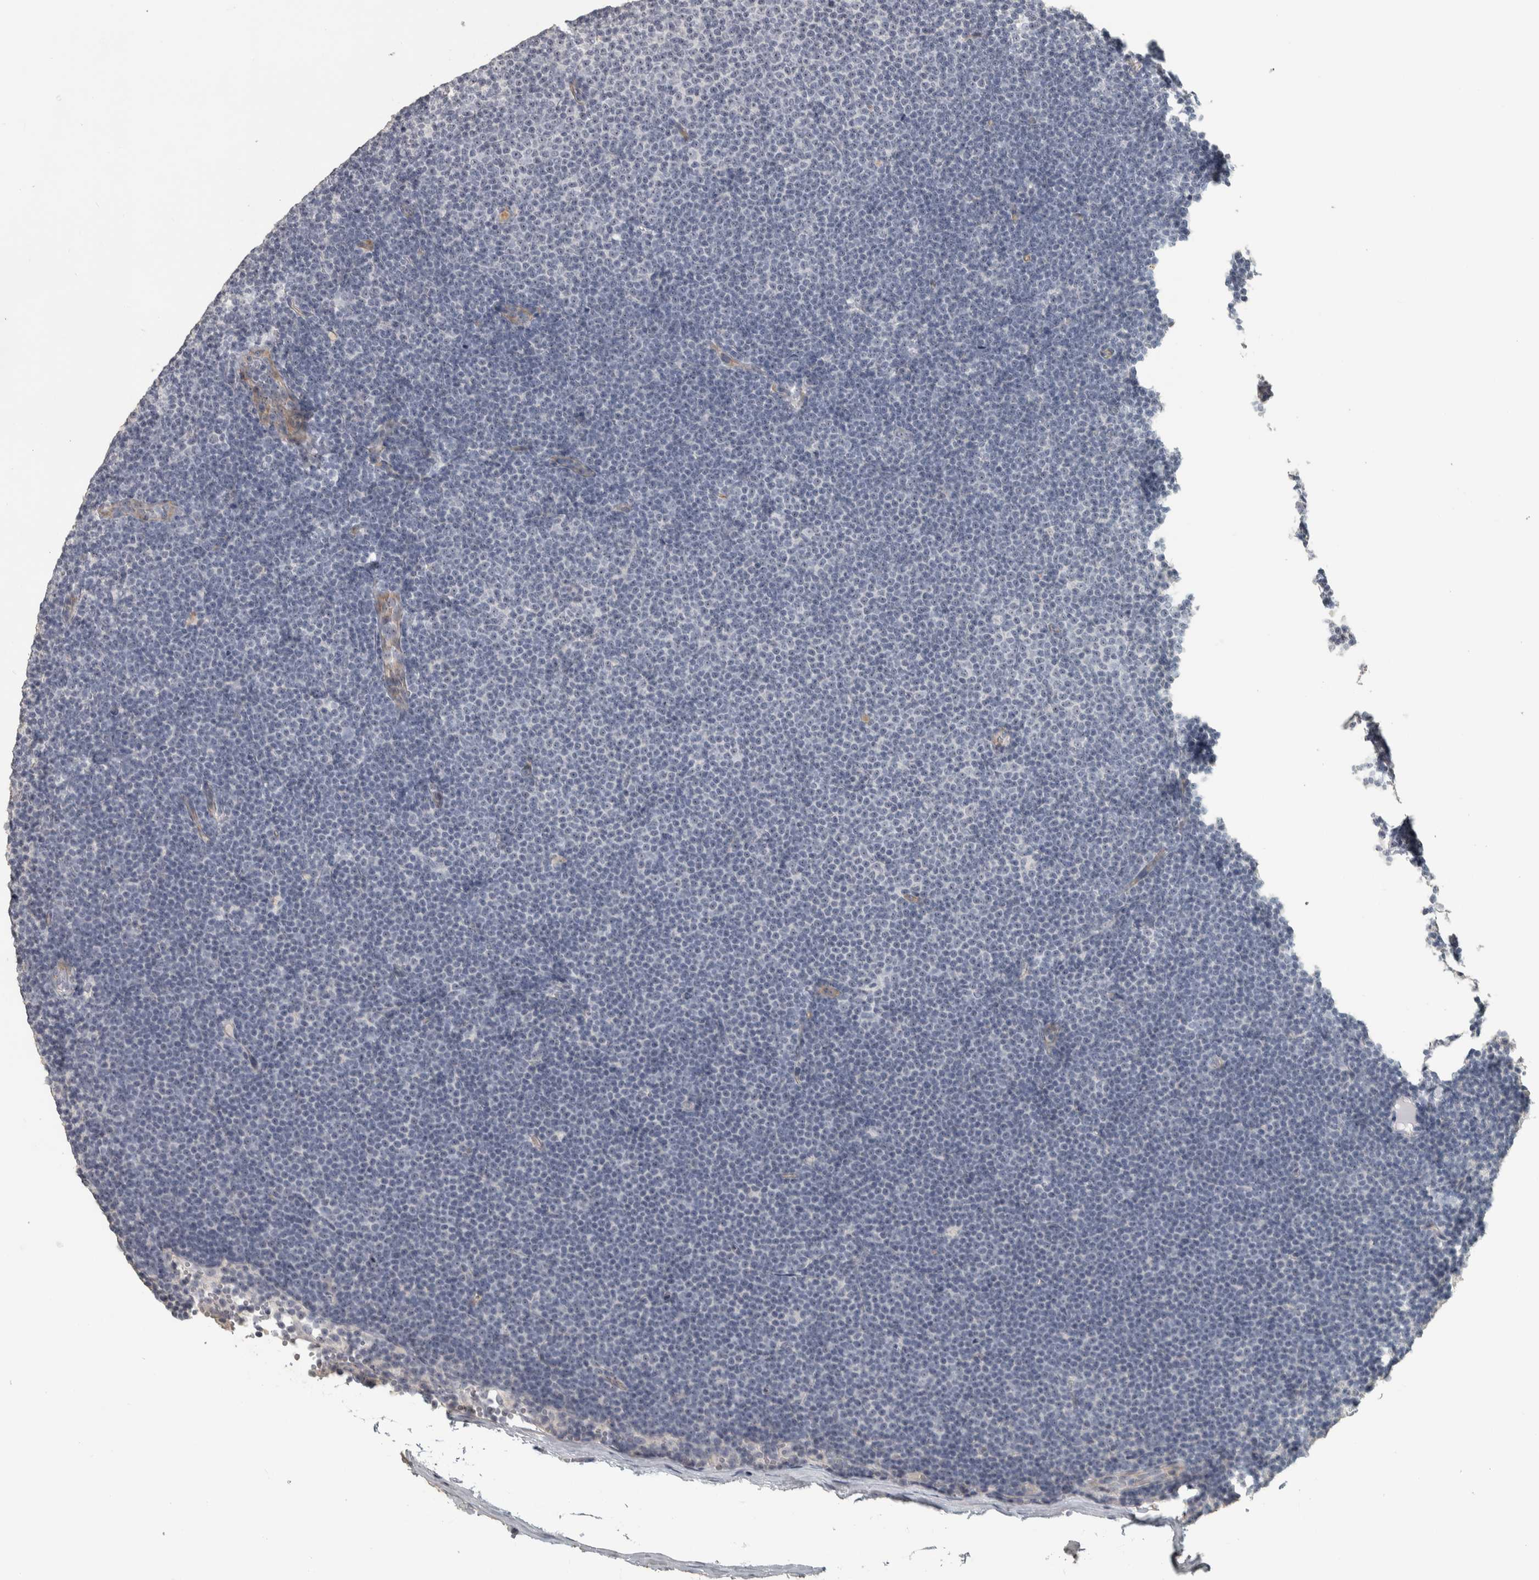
{"staining": {"intensity": "negative", "quantity": "none", "location": "none"}, "tissue": "lymphoma", "cell_type": "Tumor cells", "image_type": "cancer", "snomed": [{"axis": "morphology", "description": "Malignant lymphoma, non-Hodgkin's type, Low grade"}, {"axis": "topography", "description": "Lymph node"}], "caption": "This is a micrograph of IHC staining of lymphoma, which shows no positivity in tumor cells. Brightfield microscopy of IHC stained with DAB (brown) and hematoxylin (blue), captured at high magnification.", "gene": "DCAF10", "patient": {"sex": "female", "age": 53}}